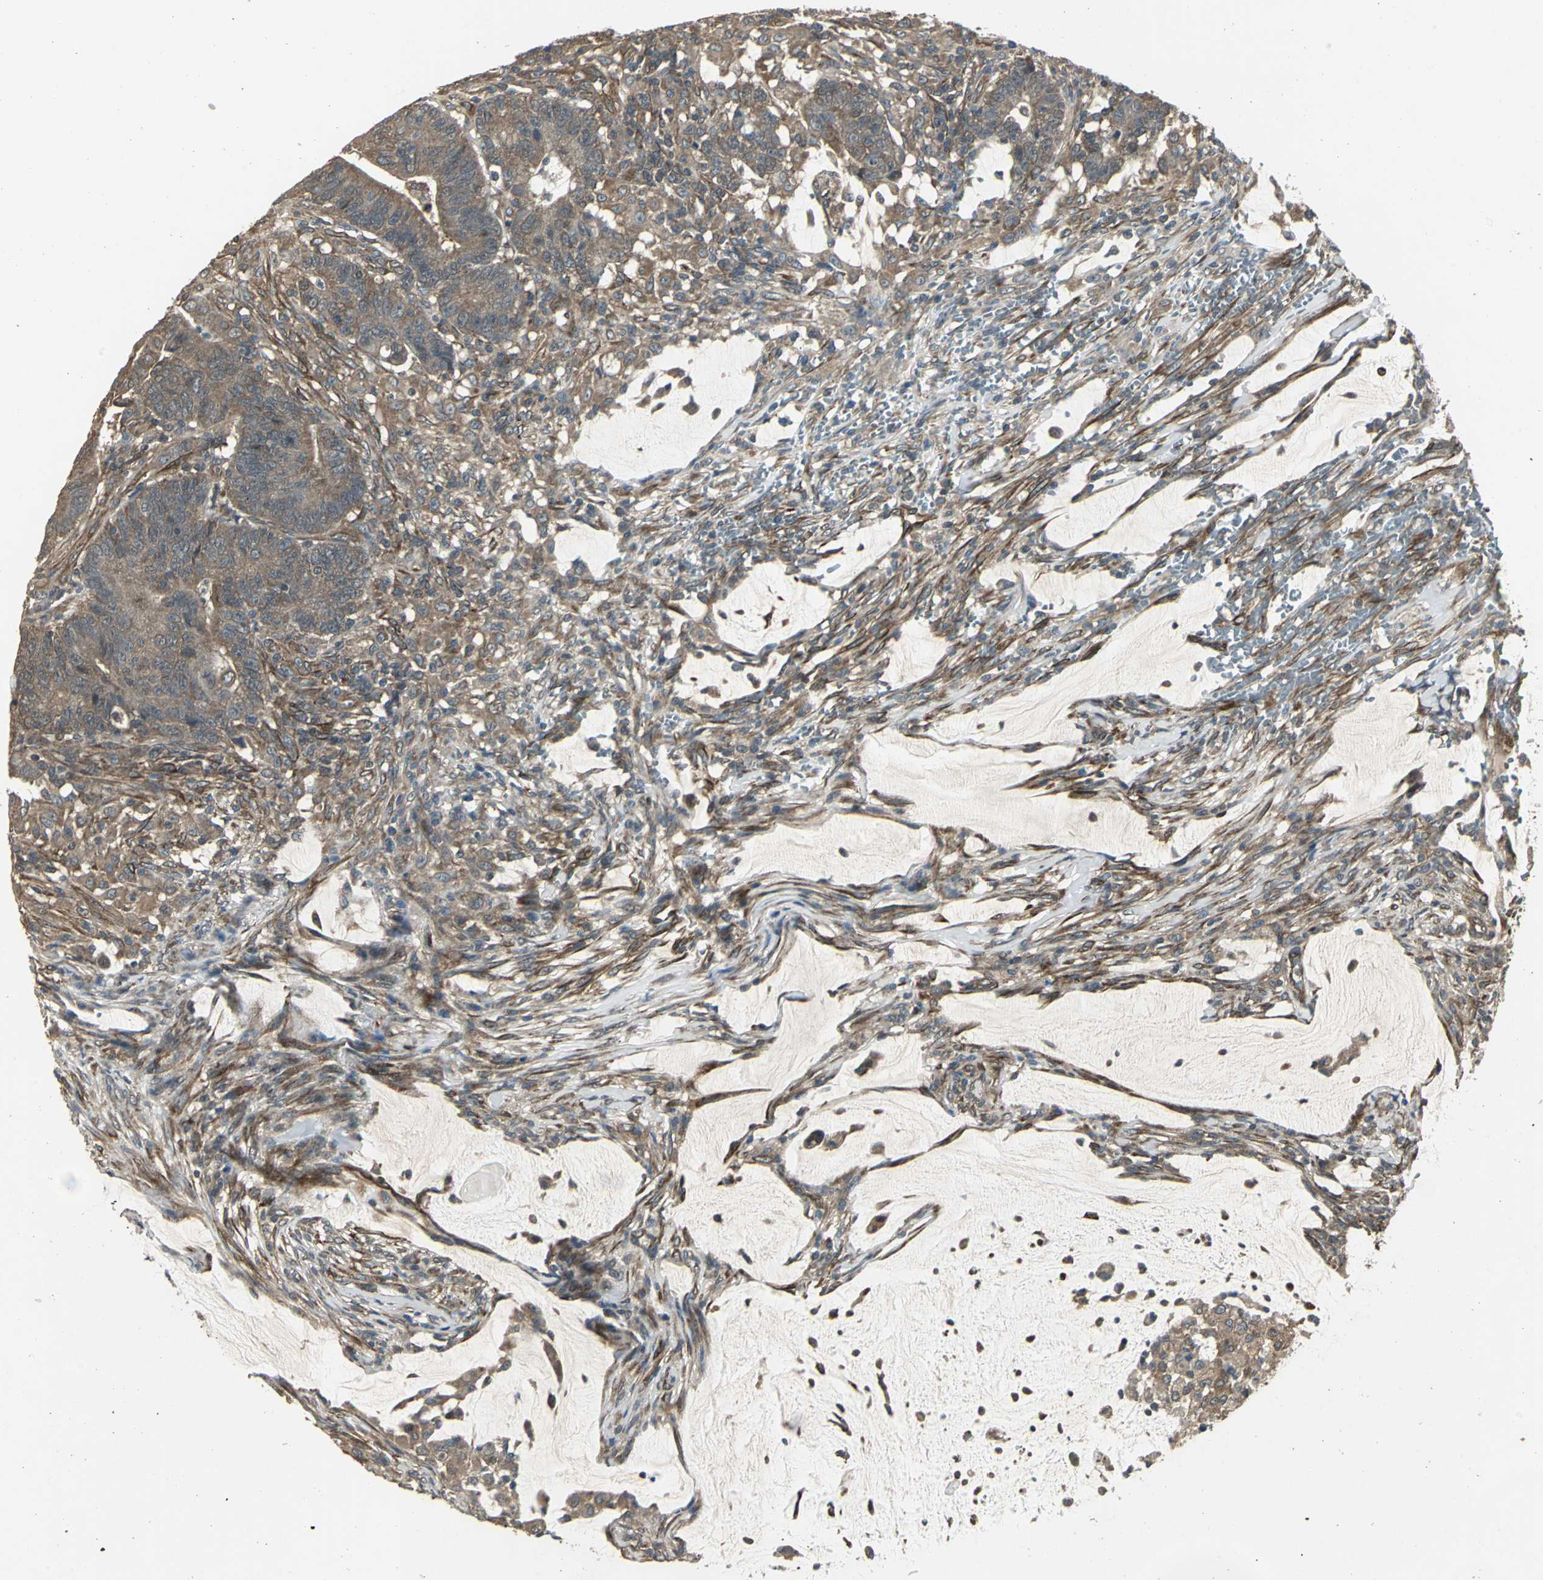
{"staining": {"intensity": "moderate", "quantity": ">75%", "location": "cytoplasmic/membranous"}, "tissue": "colorectal cancer", "cell_type": "Tumor cells", "image_type": "cancer", "snomed": [{"axis": "morphology", "description": "Adenocarcinoma, NOS"}, {"axis": "topography", "description": "Colon"}], "caption": "This is a photomicrograph of immunohistochemistry staining of colorectal cancer (adenocarcinoma), which shows moderate staining in the cytoplasmic/membranous of tumor cells.", "gene": "PFDN1", "patient": {"sex": "male", "age": 45}}